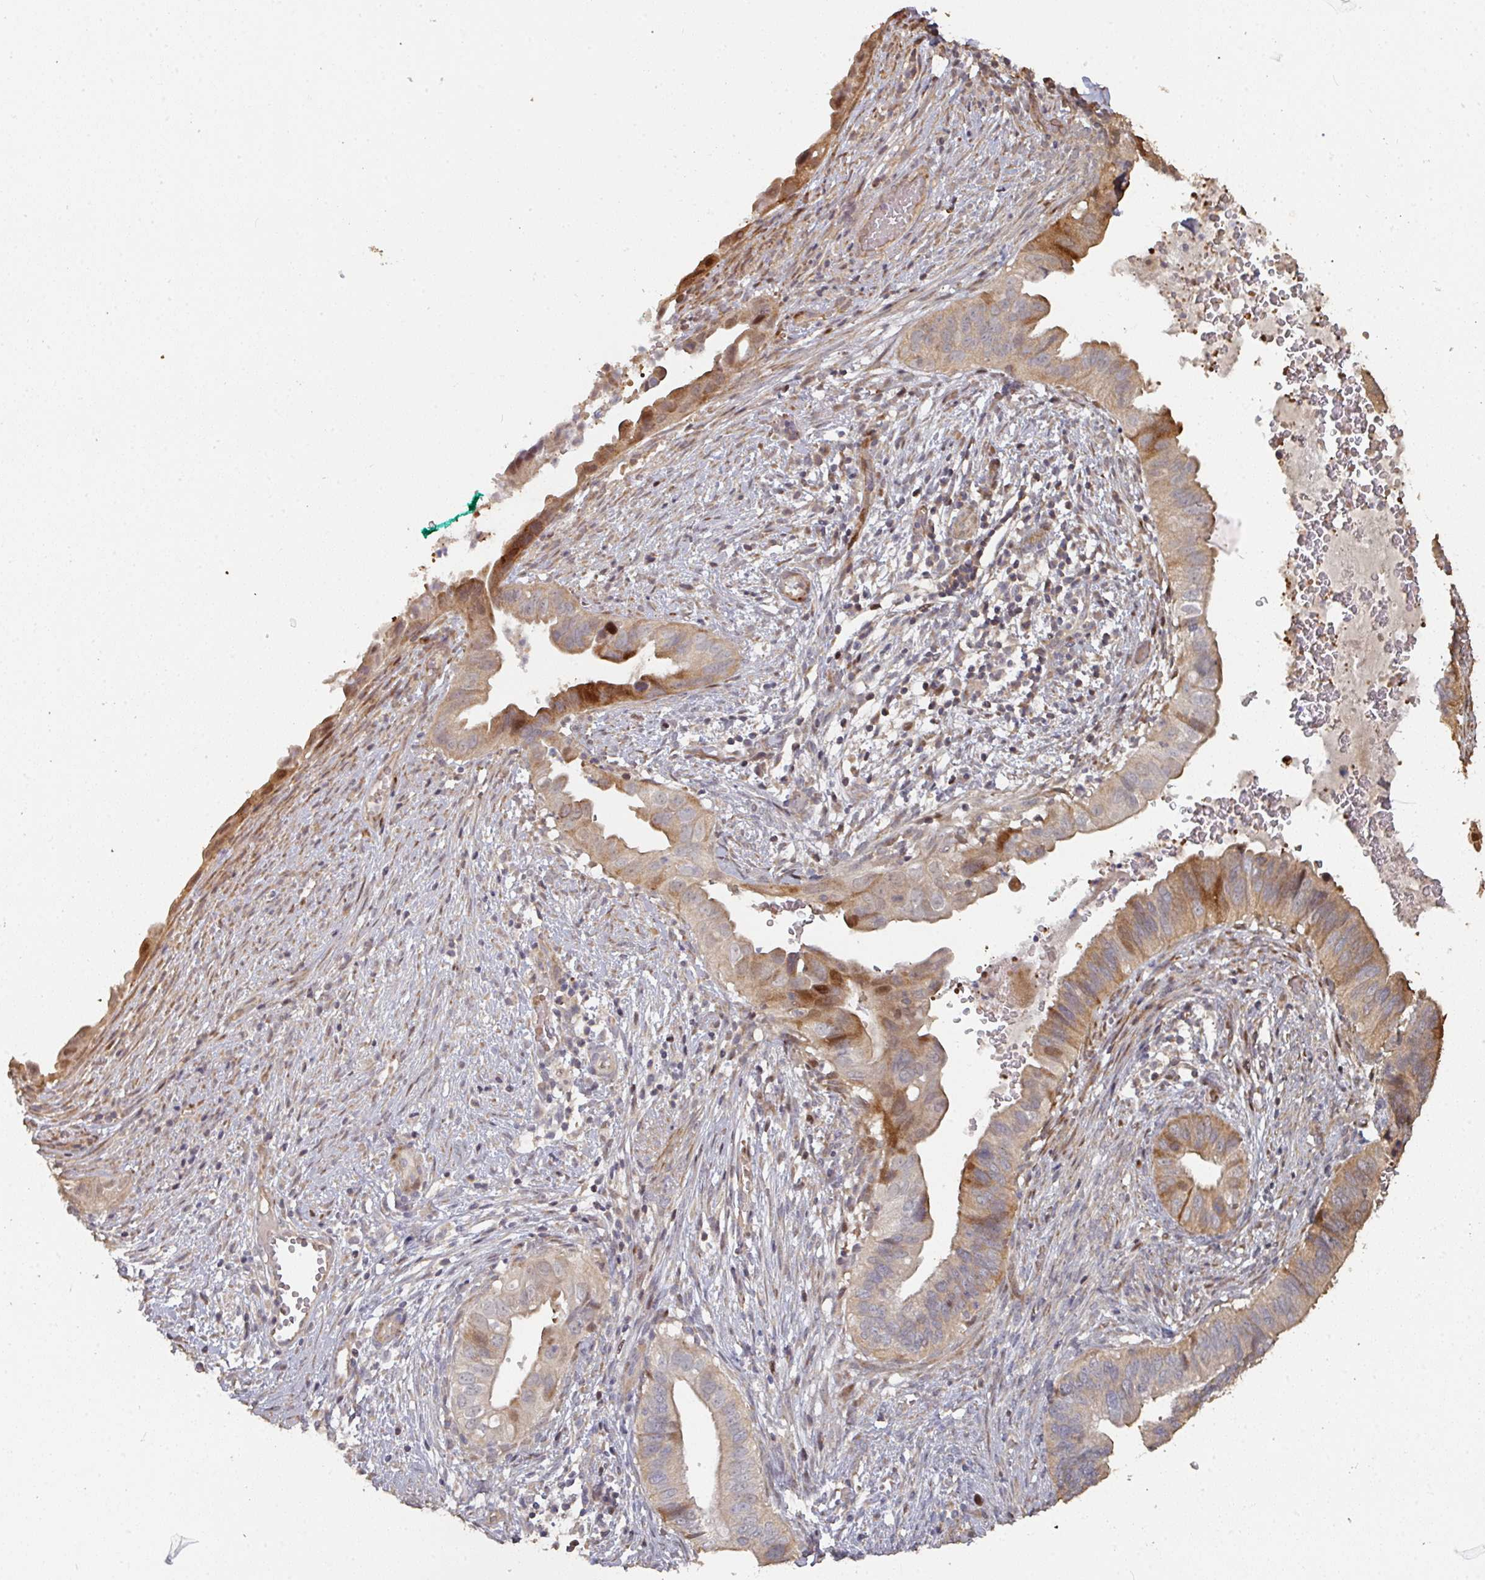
{"staining": {"intensity": "strong", "quantity": "25%-75%", "location": "cytoplasmic/membranous"}, "tissue": "cervical cancer", "cell_type": "Tumor cells", "image_type": "cancer", "snomed": [{"axis": "morphology", "description": "Adenocarcinoma, NOS"}, {"axis": "topography", "description": "Cervix"}], "caption": "Immunohistochemical staining of cervical cancer reveals strong cytoplasmic/membranous protein positivity in about 25%-75% of tumor cells. Using DAB (3,3'-diaminobenzidine) (brown) and hematoxylin (blue) stains, captured at high magnification using brightfield microscopy.", "gene": "CA7", "patient": {"sex": "female", "age": 42}}